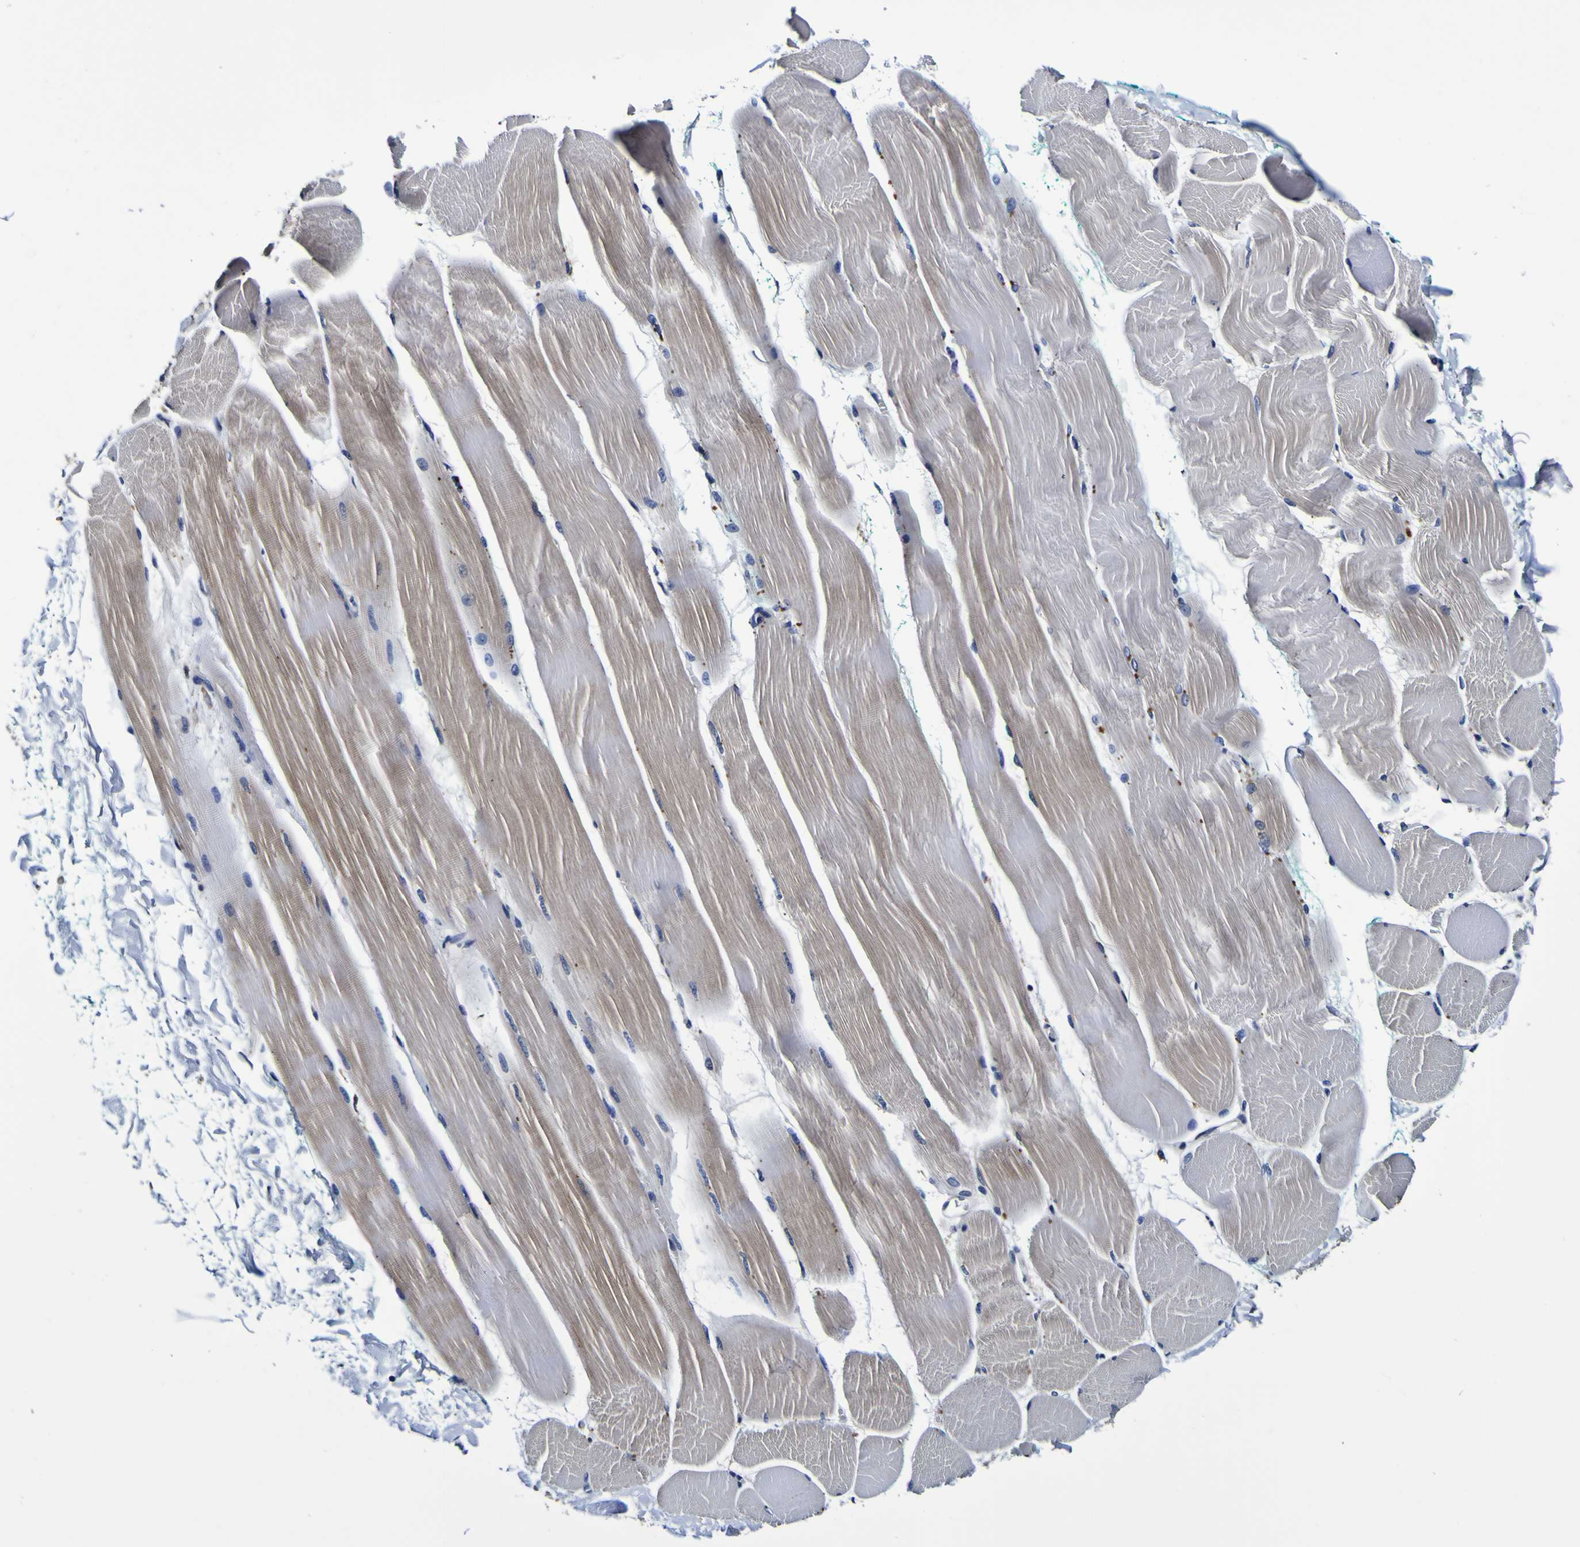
{"staining": {"intensity": "negative", "quantity": "none", "location": "none"}, "tissue": "skeletal muscle", "cell_type": "Myocytes", "image_type": "normal", "snomed": [{"axis": "morphology", "description": "Normal tissue, NOS"}, {"axis": "morphology", "description": "Squamous cell carcinoma, NOS"}, {"axis": "topography", "description": "Skeletal muscle"}], "caption": "A micrograph of human skeletal muscle is negative for staining in myocytes. Nuclei are stained in blue.", "gene": "GPX1", "patient": {"sex": "male", "age": 51}}